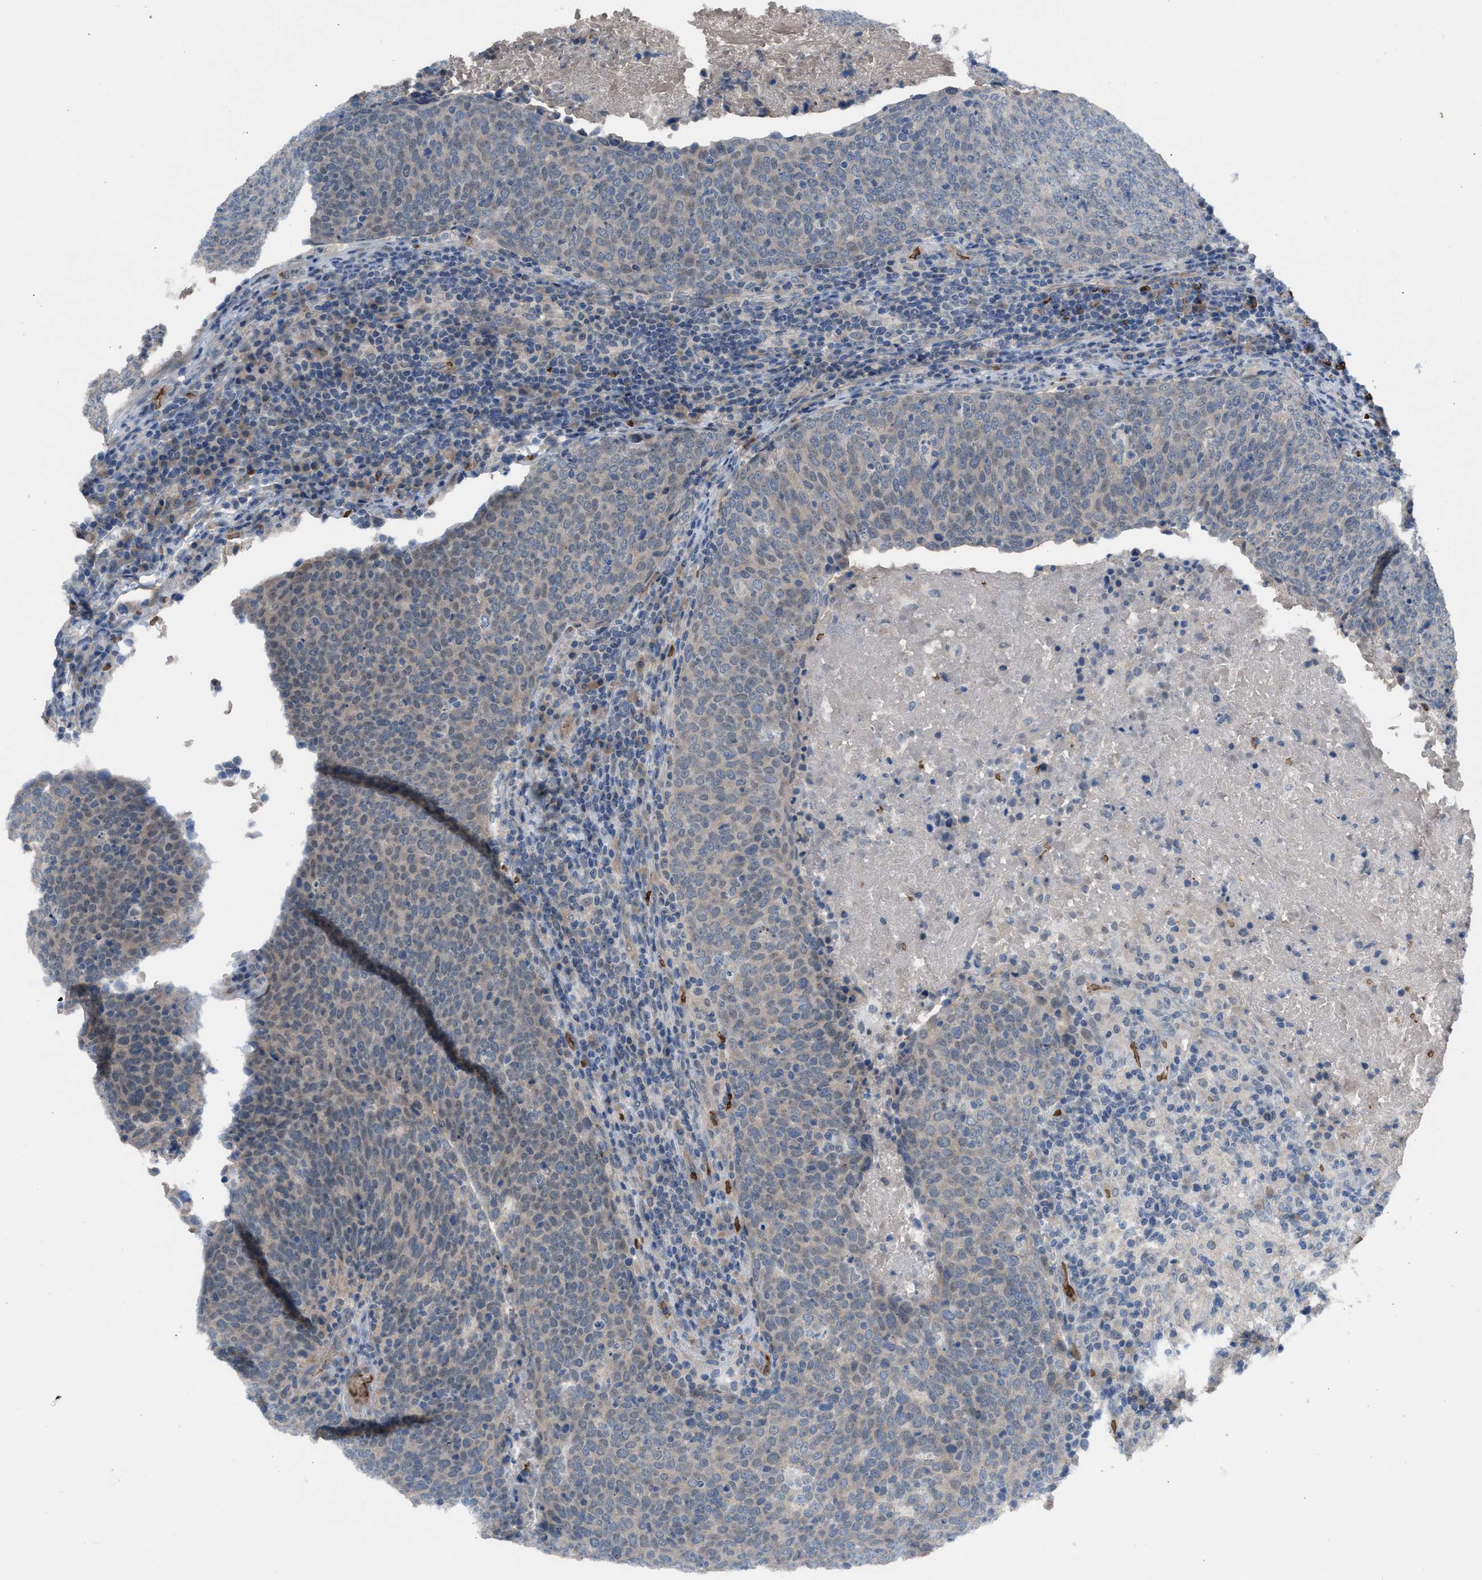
{"staining": {"intensity": "negative", "quantity": "none", "location": "none"}, "tissue": "head and neck cancer", "cell_type": "Tumor cells", "image_type": "cancer", "snomed": [{"axis": "morphology", "description": "Squamous cell carcinoma, NOS"}, {"axis": "morphology", "description": "Squamous cell carcinoma, metastatic, NOS"}, {"axis": "topography", "description": "Lymph node"}, {"axis": "topography", "description": "Head-Neck"}], "caption": "IHC photomicrograph of neoplastic tissue: human head and neck metastatic squamous cell carcinoma stained with DAB displays no significant protein positivity in tumor cells.", "gene": "CFAP77", "patient": {"sex": "male", "age": 62}}